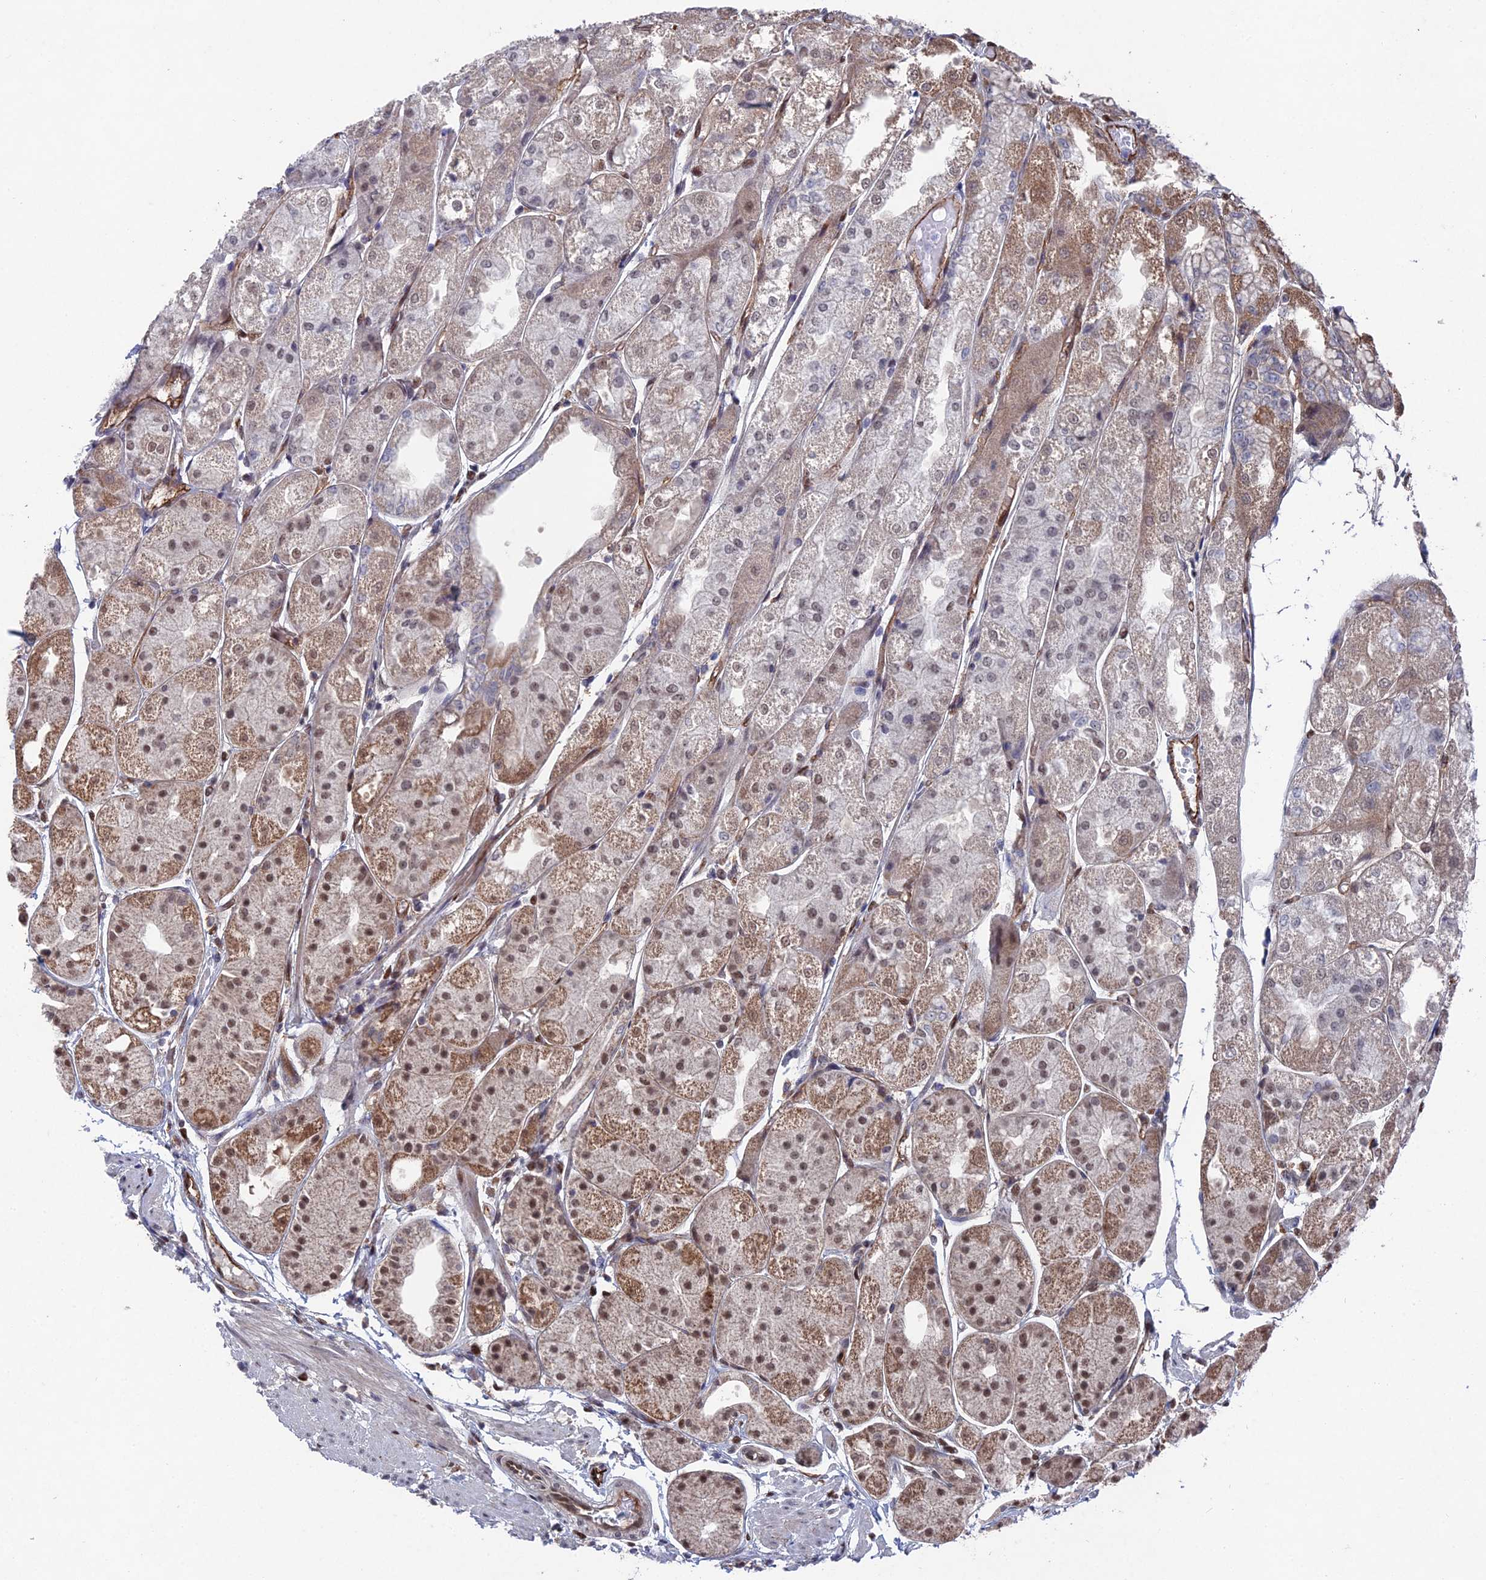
{"staining": {"intensity": "moderate", "quantity": "25%-75%", "location": "cytoplasmic/membranous,nuclear"}, "tissue": "stomach", "cell_type": "Glandular cells", "image_type": "normal", "snomed": [{"axis": "morphology", "description": "Normal tissue, NOS"}, {"axis": "topography", "description": "Stomach, upper"}], "caption": "Protein expression analysis of benign human stomach reveals moderate cytoplasmic/membranous,nuclear positivity in approximately 25%-75% of glandular cells.", "gene": "UNC5D", "patient": {"sex": "male", "age": 72}}